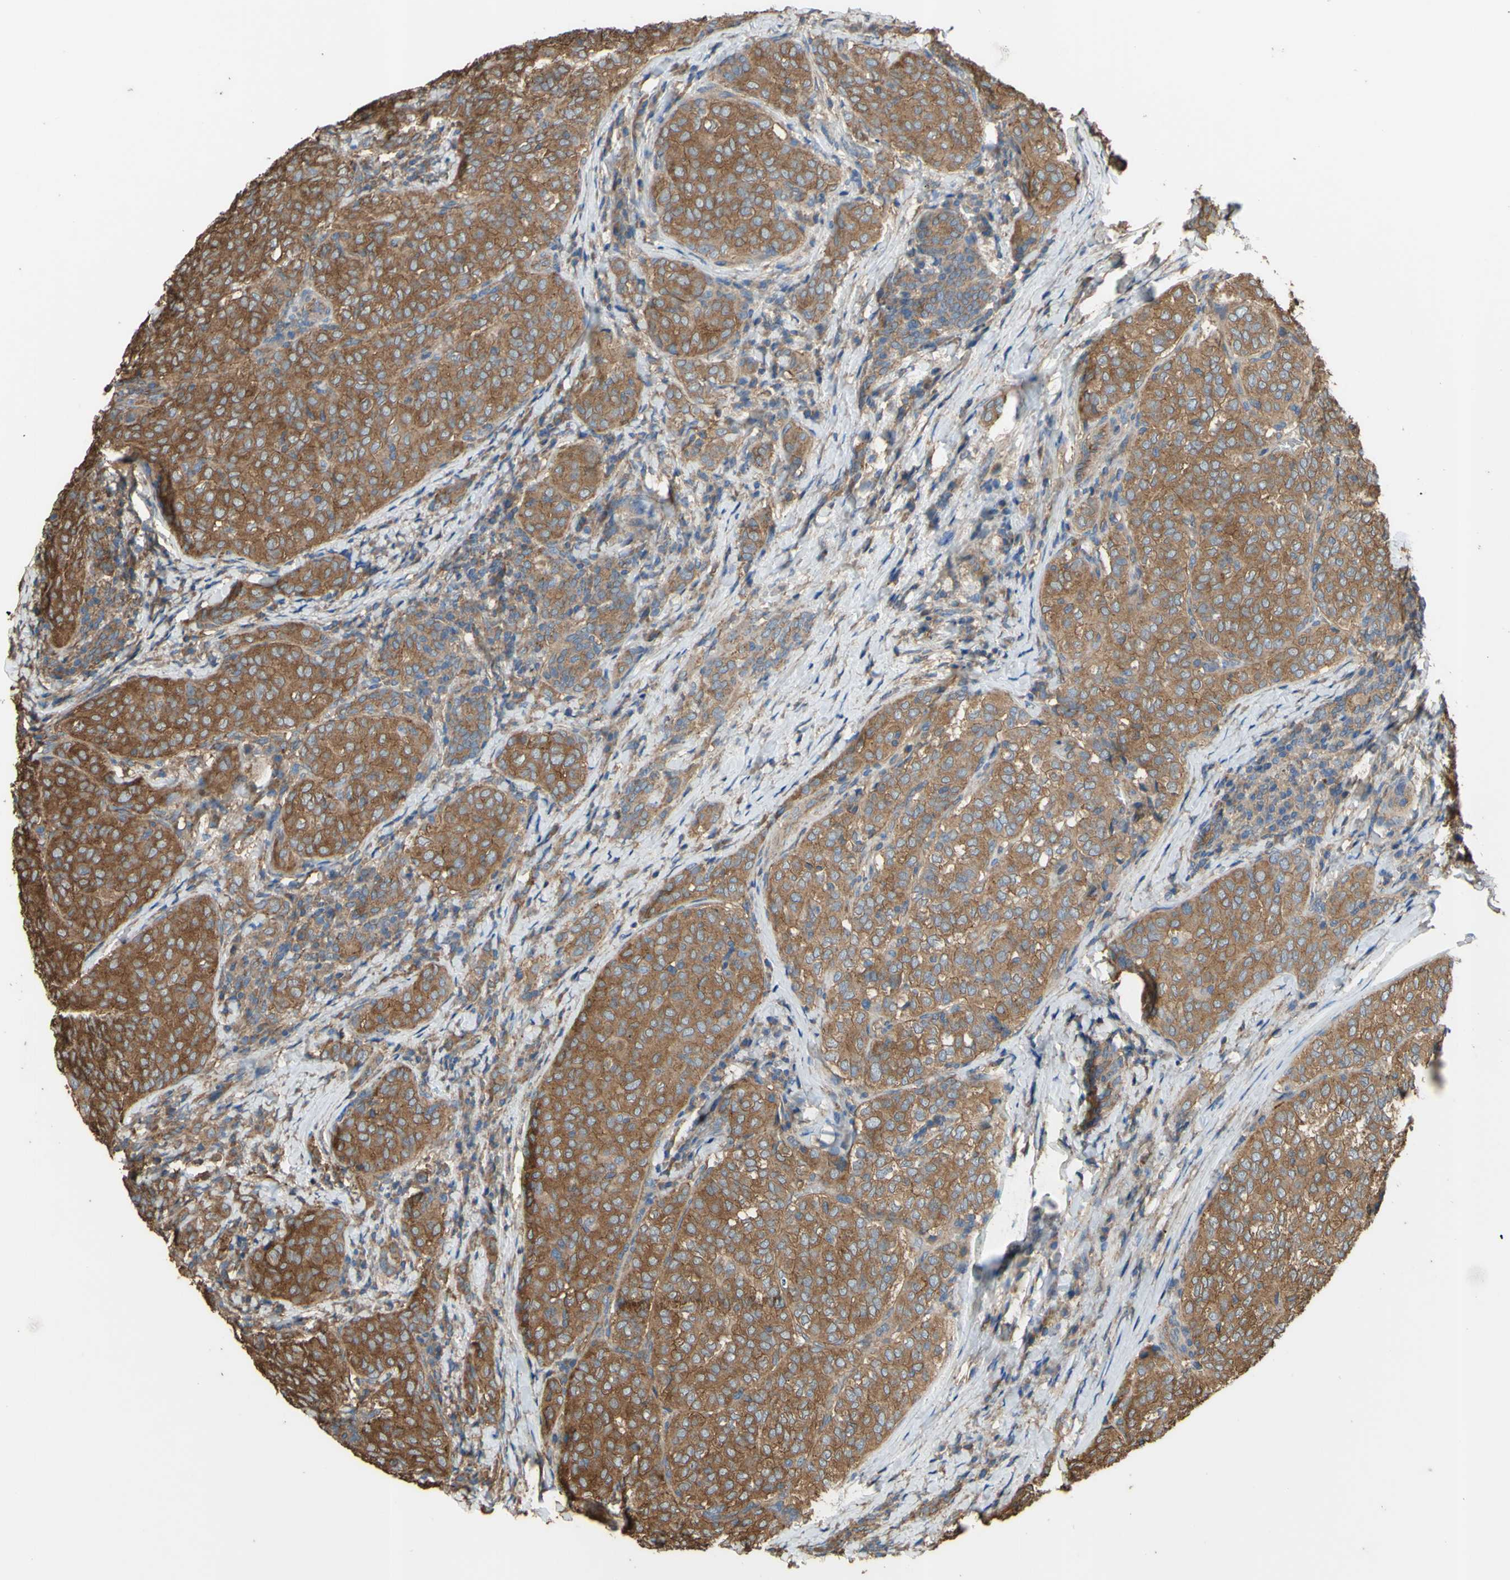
{"staining": {"intensity": "strong", "quantity": ">75%", "location": "cytoplasmic/membranous"}, "tissue": "thyroid cancer", "cell_type": "Tumor cells", "image_type": "cancer", "snomed": [{"axis": "morphology", "description": "Normal tissue, NOS"}, {"axis": "morphology", "description": "Papillary adenocarcinoma, NOS"}, {"axis": "topography", "description": "Thyroid gland"}], "caption": "Brown immunohistochemical staining in human thyroid papillary adenocarcinoma exhibits strong cytoplasmic/membranous positivity in approximately >75% of tumor cells. The staining was performed using DAB (3,3'-diaminobenzidine) to visualize the protein expression in brown, while the nuclei were stained in blue with hematoxylin (Magnification: 20x).", "gene": "CTTN", "patient": {"sex": "female", "age": 30}}